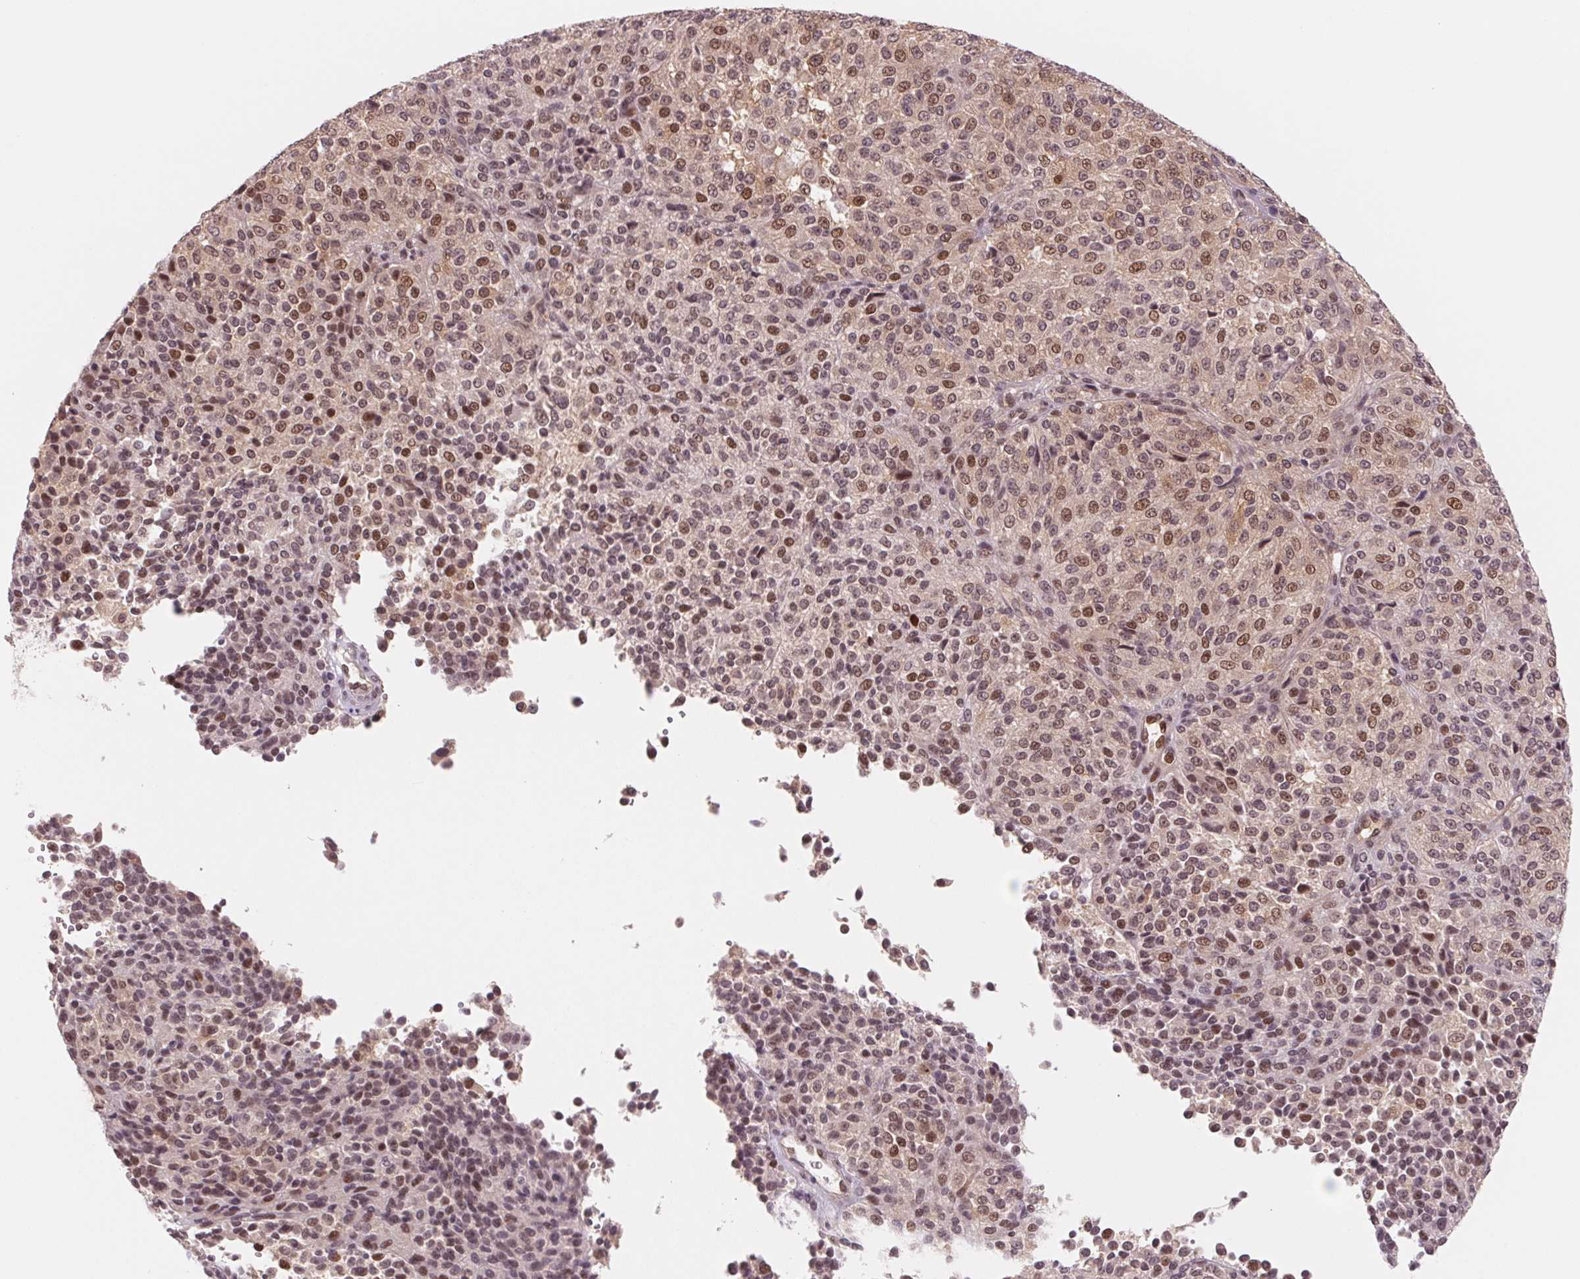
{"staining": {"intensity": "moderate", "quantity": "25%-75%", "location": "nuclear"}, "tissue": "melanoma", "cell_type": "Tumor cells", "image_type": "cancer", "snomed": [{"axis": "morphology", "description": "Malignant melanoma, Metastatic site"}, {"axis": "topography", "description": "Brain"}], "caption": "The immunohistochemical stain shows moderate nuclear positivity in tumor cells of malignant melanoma (metastatic site) tissue.", "gene": "DNAJB6", "patient": {"sex": "female", "age": 56}}